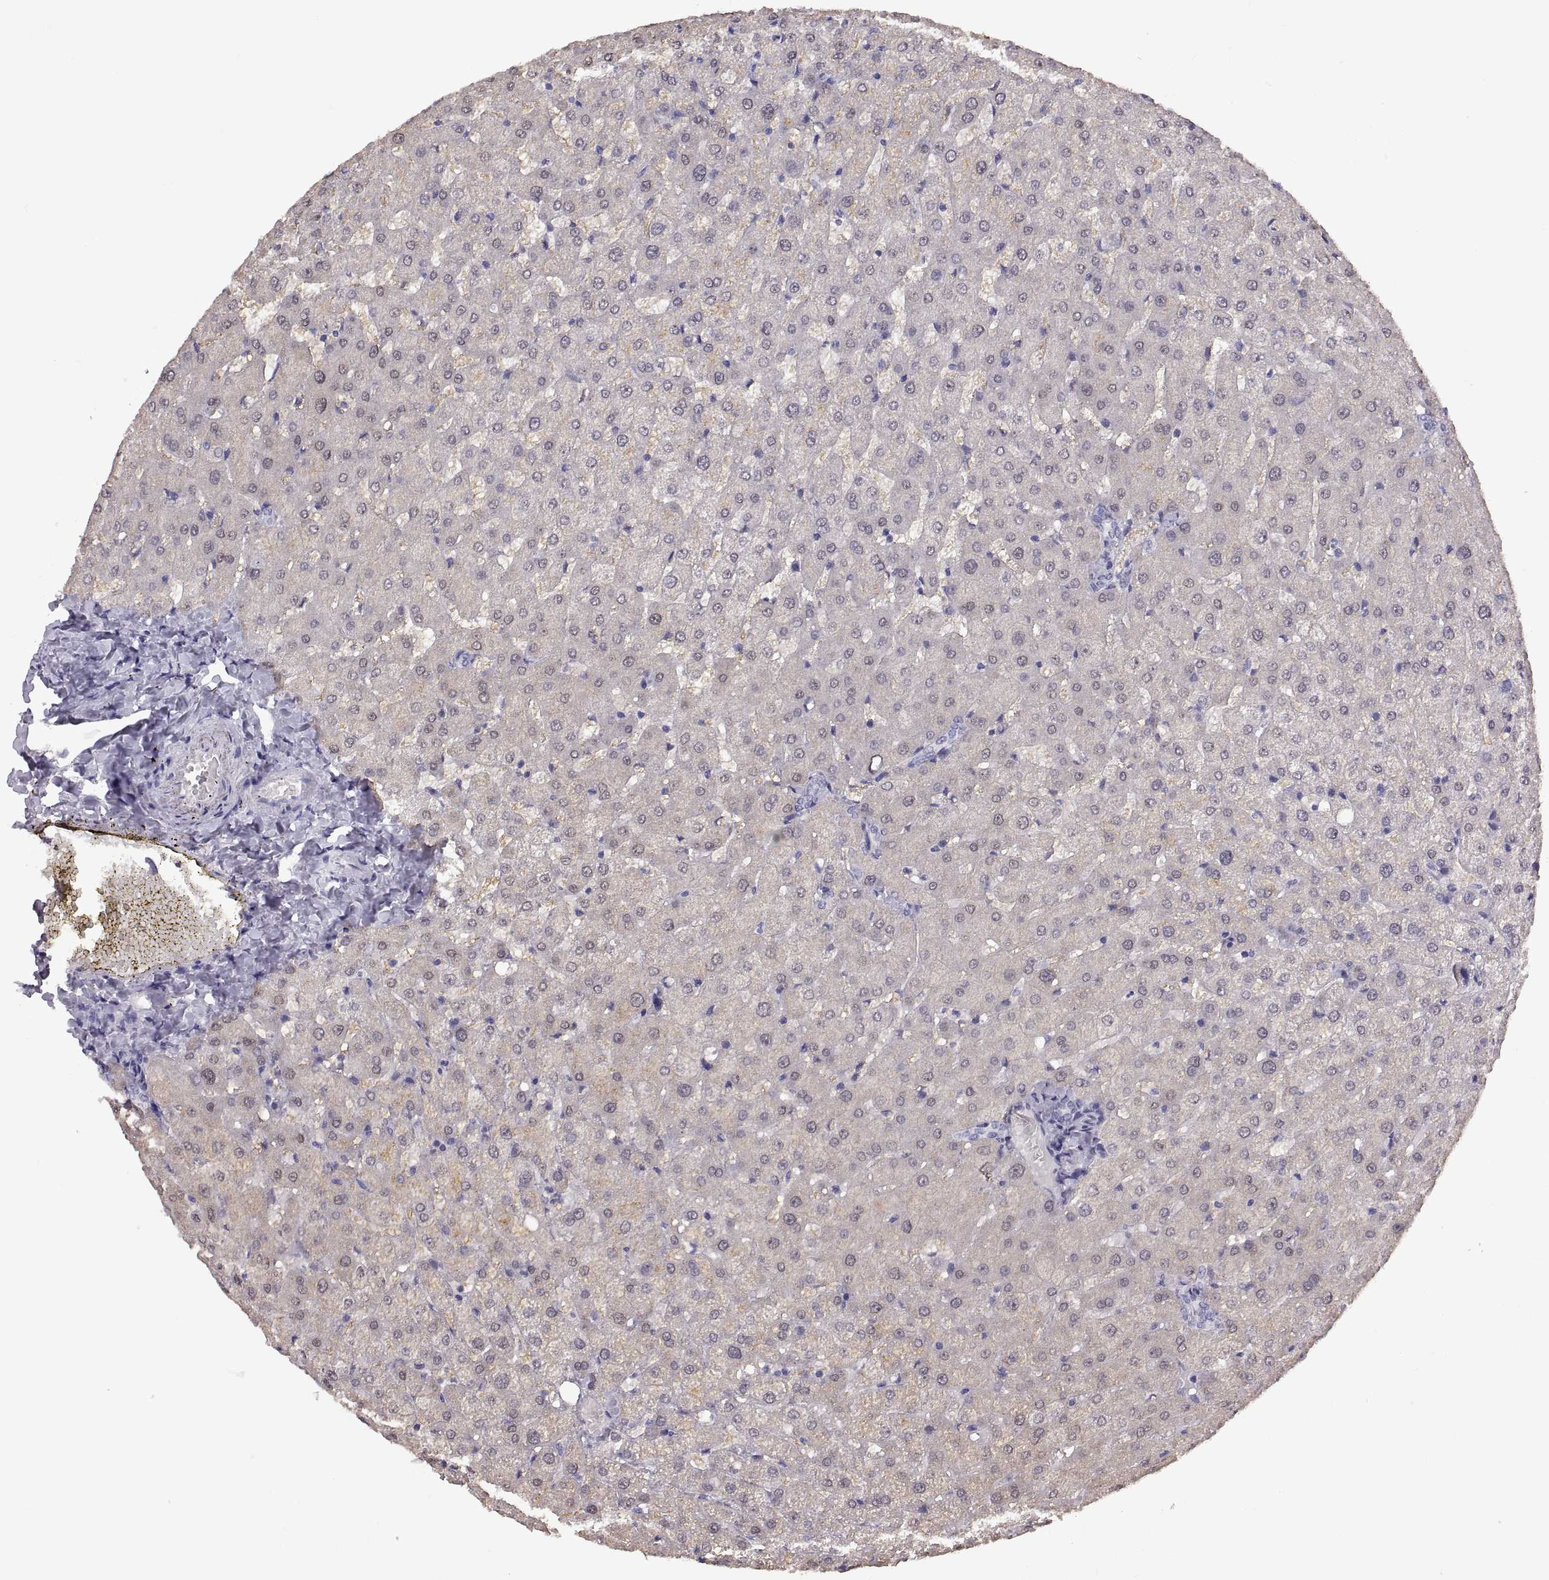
{"staining": {"intensity": "negative", "quantity": "none", "location": "none"}, "tissue": "liver", "cell_type": "Cholangiocytes", "image_type": "normal", "snomed": [{"axis": "morphology", "description": "Normal tissue, NOS"}, {"axis": "topography", "description": "Liver"}], "caption": "A high-resolution micrograph shows immunohistochemistry (IHC) staining of normal liver, which reveals no significant positivity in cholangiocytes. (Brightfield microscopy of DAB immunohistochemistry at high magnification).", "gene": "RDM1", "patient": {"sex": "female", "age": 50}}